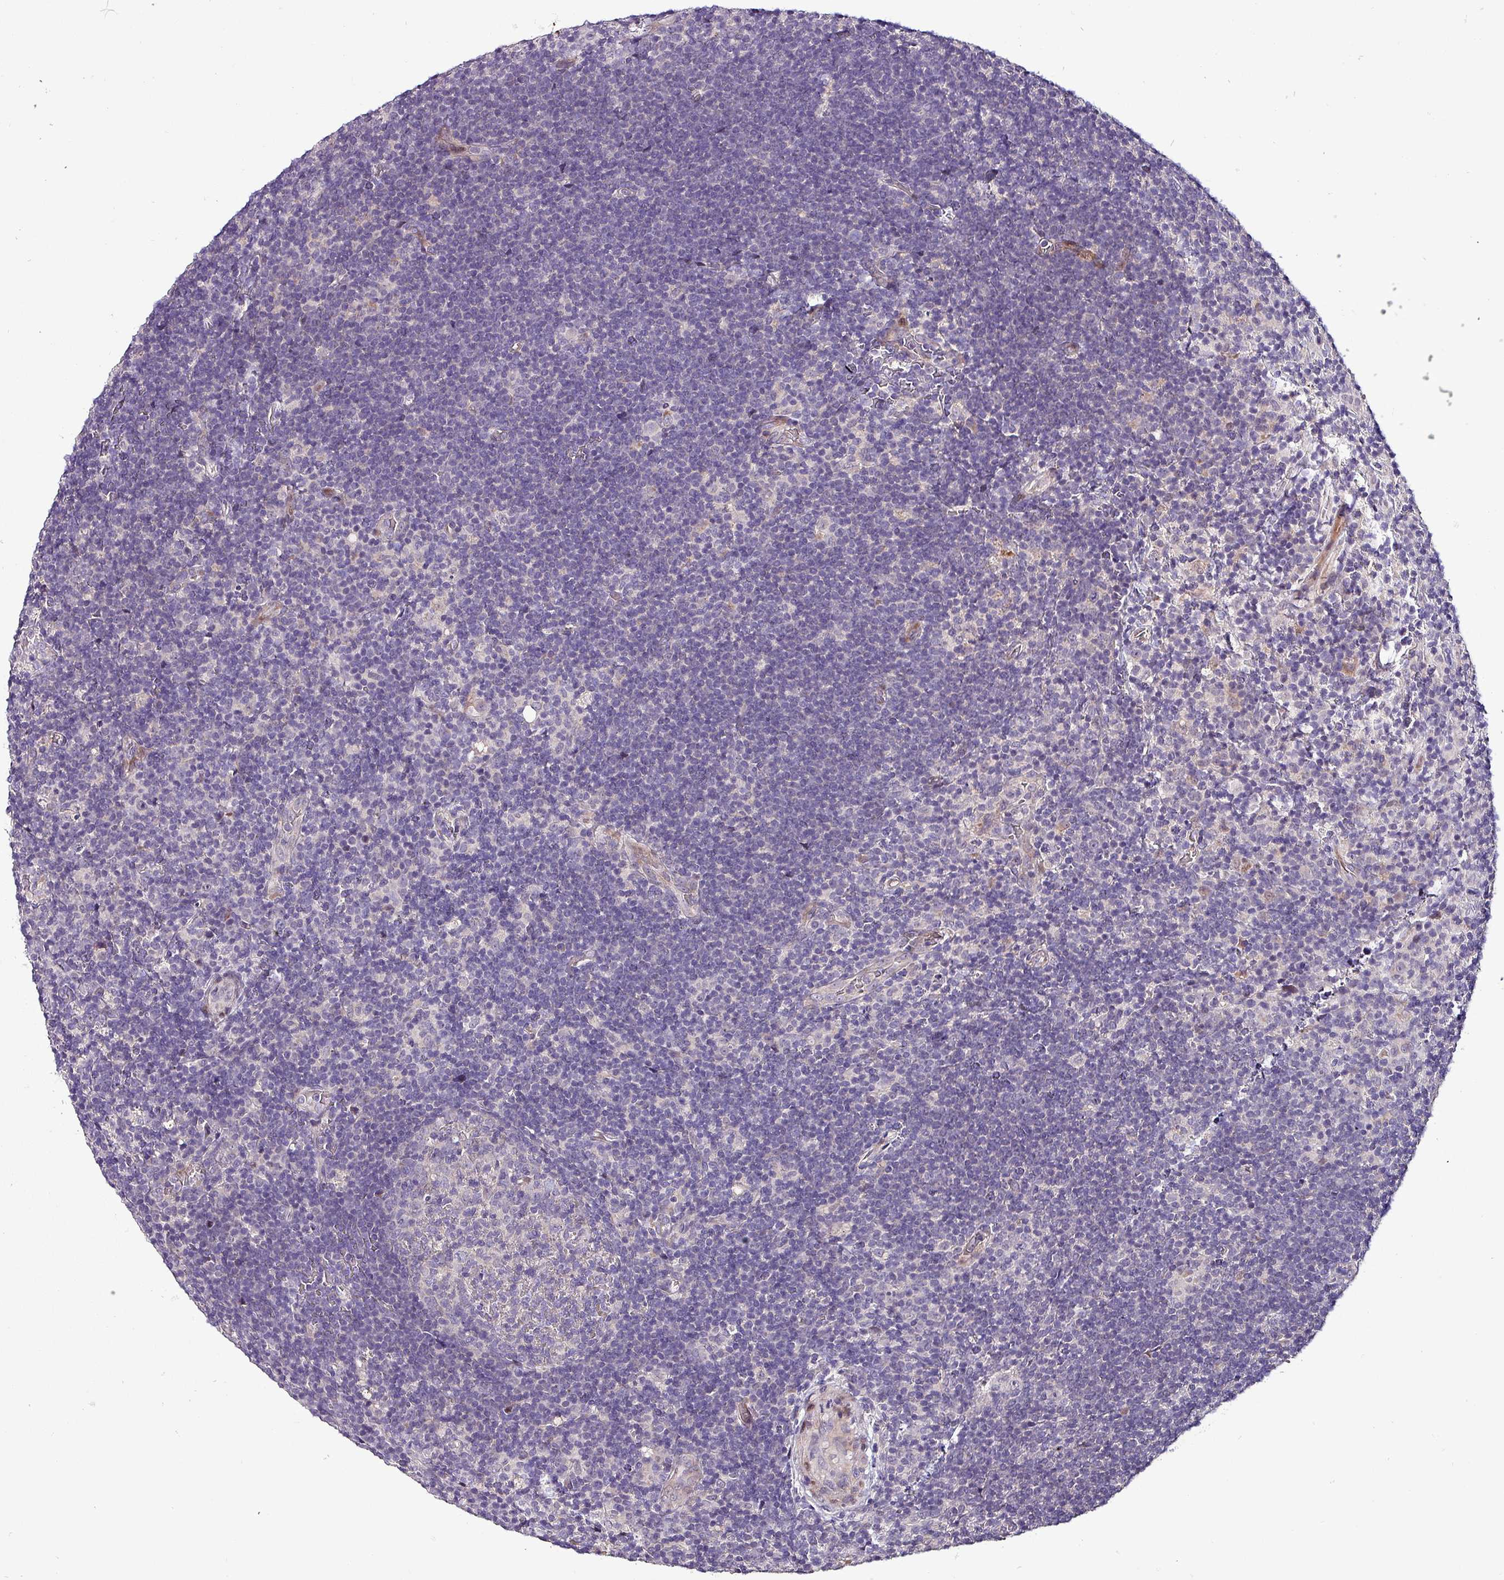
{"staining": {"intensity": "negative", "quantity": "none", "location": "none"}, "tissue": "lymphoma", "cell_type": "Tumor cells", "image_type": "cancer", "snomed": [{"axis": "morphology", "description": "Hodgkin's disease, NOS"}, {"axis": "topography", "description": "Lymph node"}], "caption": "Tumor cells show no significant protein positivity in lymphoma.", "gene": "GRAPL", "patient": {"sex": "female", "age": 57}}